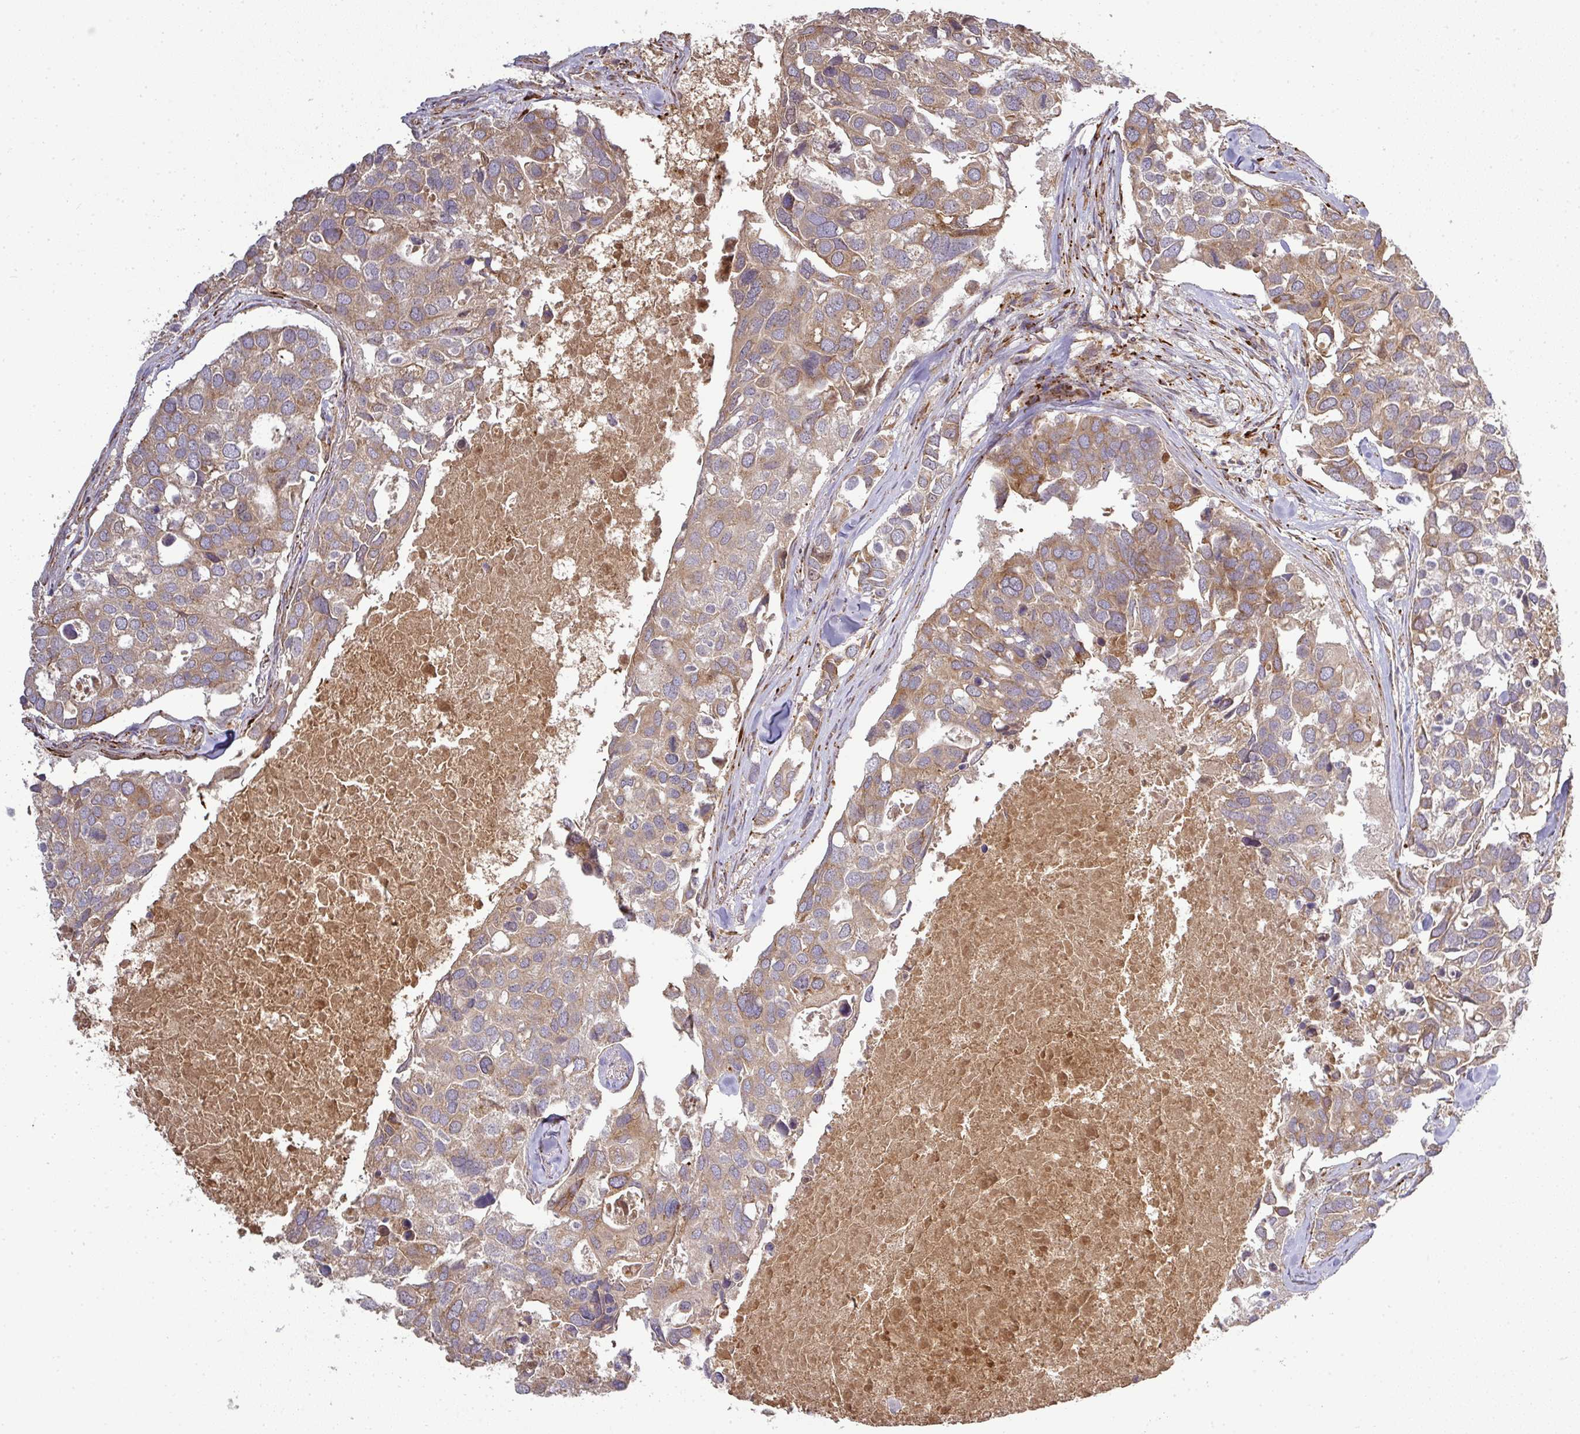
{"staining": {"intensity": "weak", "quantity": ">75%", "location": "cytoplasmic/membranous"}, "tissue": "breast cancer", "cell_type": "Tumor cells", "image_type": "cancer", "snomed": [{"axis": "morphology", "description": "Duct carcinoma"}, {"axis": "topography", "description": "Breast"}], "caption": "The micrograph shows a brown stain indicating the presence of a protein in the cytoplasmic/membranous of tumor cells in breast cancer. The staining is performed using DAB brown chromogen to label protein expression. The nuclei are counter-stained blue using hematoxylin.", "gene": "GALP", "patient": {"sex": "female", "age": 83}}